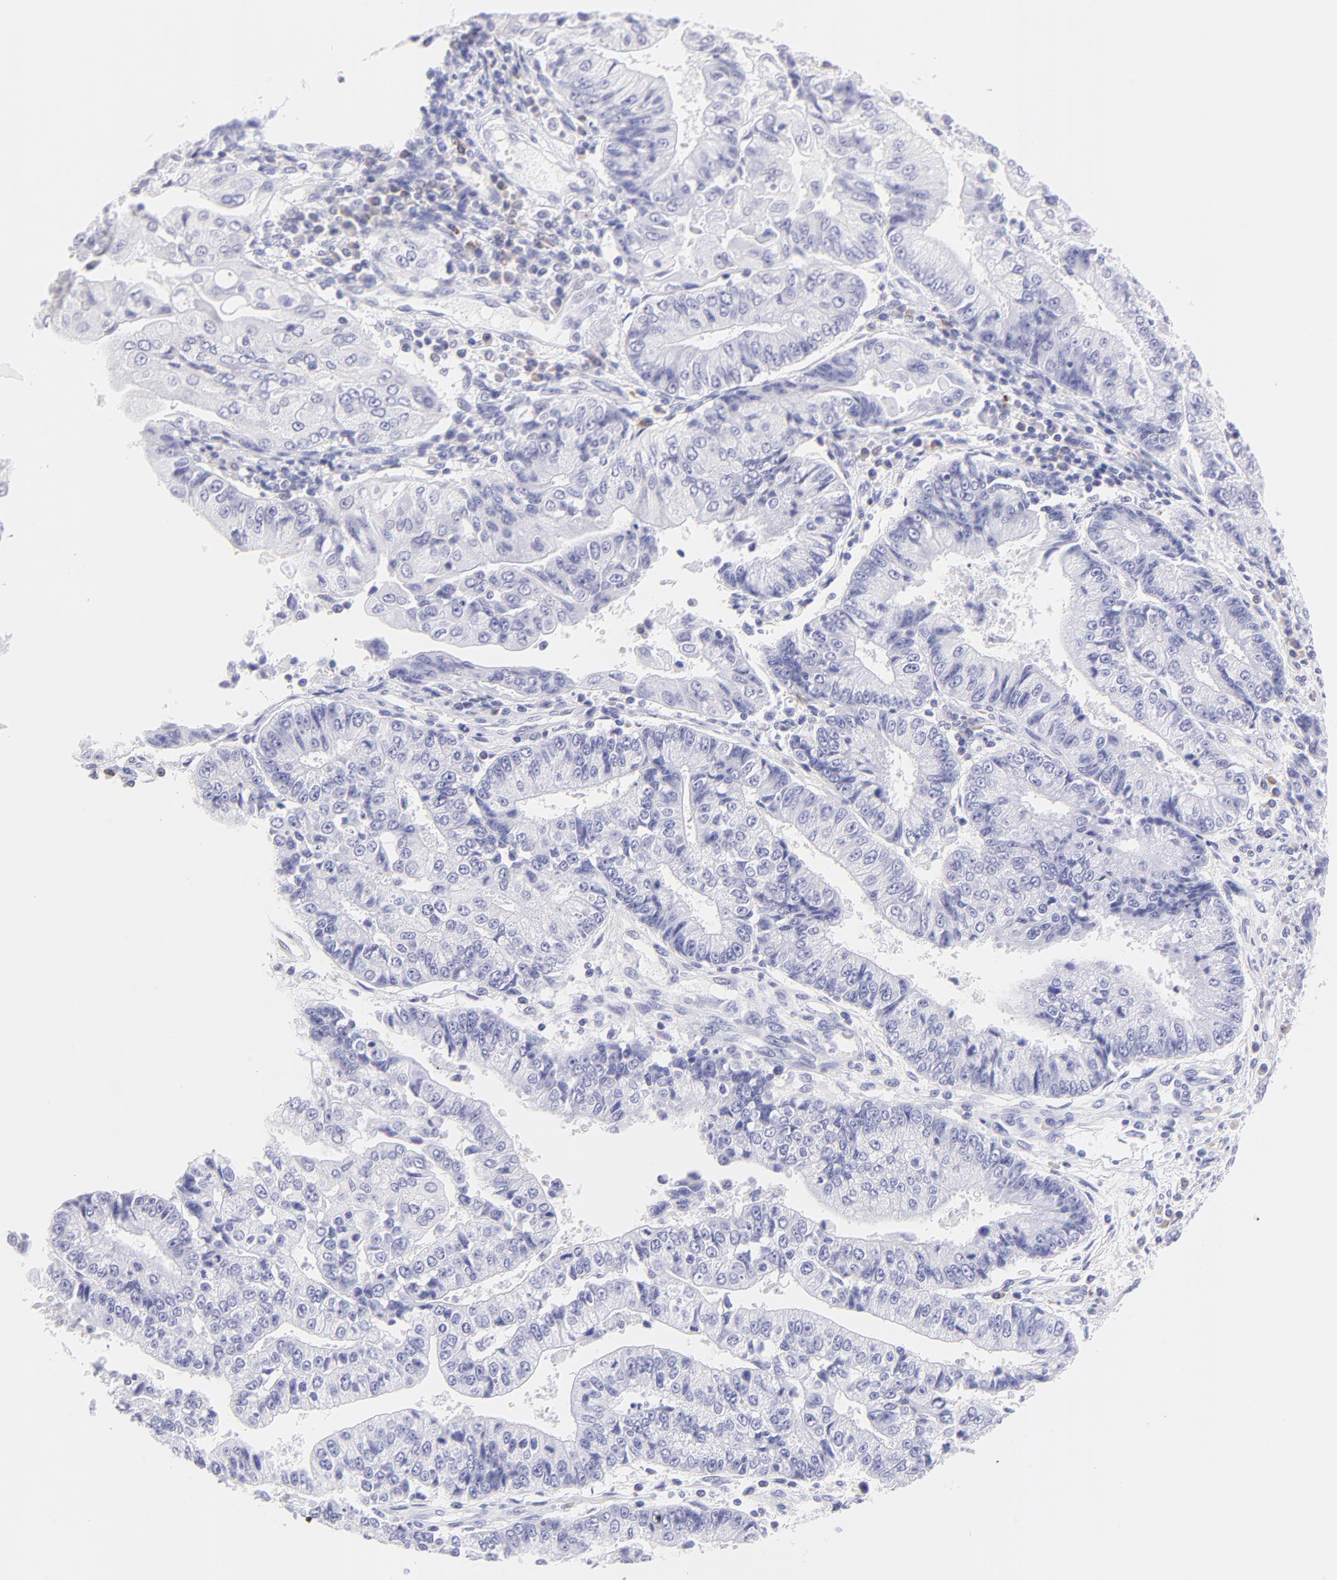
{"staining": {"intensity": "negative", "quantity": "none", "location": "none"}, "tissue": "endometrial cancer", "cell_type": "Tumor cells", "image_type": "cancer", "snomed": [{"axis": "morphology", "description": "Adenocarcinoma, NOS"}, {"axis": "topography", "description": "Endometrium"}], "caption": "A histopathology image of adenocarcinoma (endometrial) stained for a protein displays no brown staining in tumor cells. Brightfield microscopy of IHC stained with DAB (brown) and hematoxylin (blue), captured at high magnification.", "gene": "IRAG2", "patient": {"sex": "female", "age": 75}}